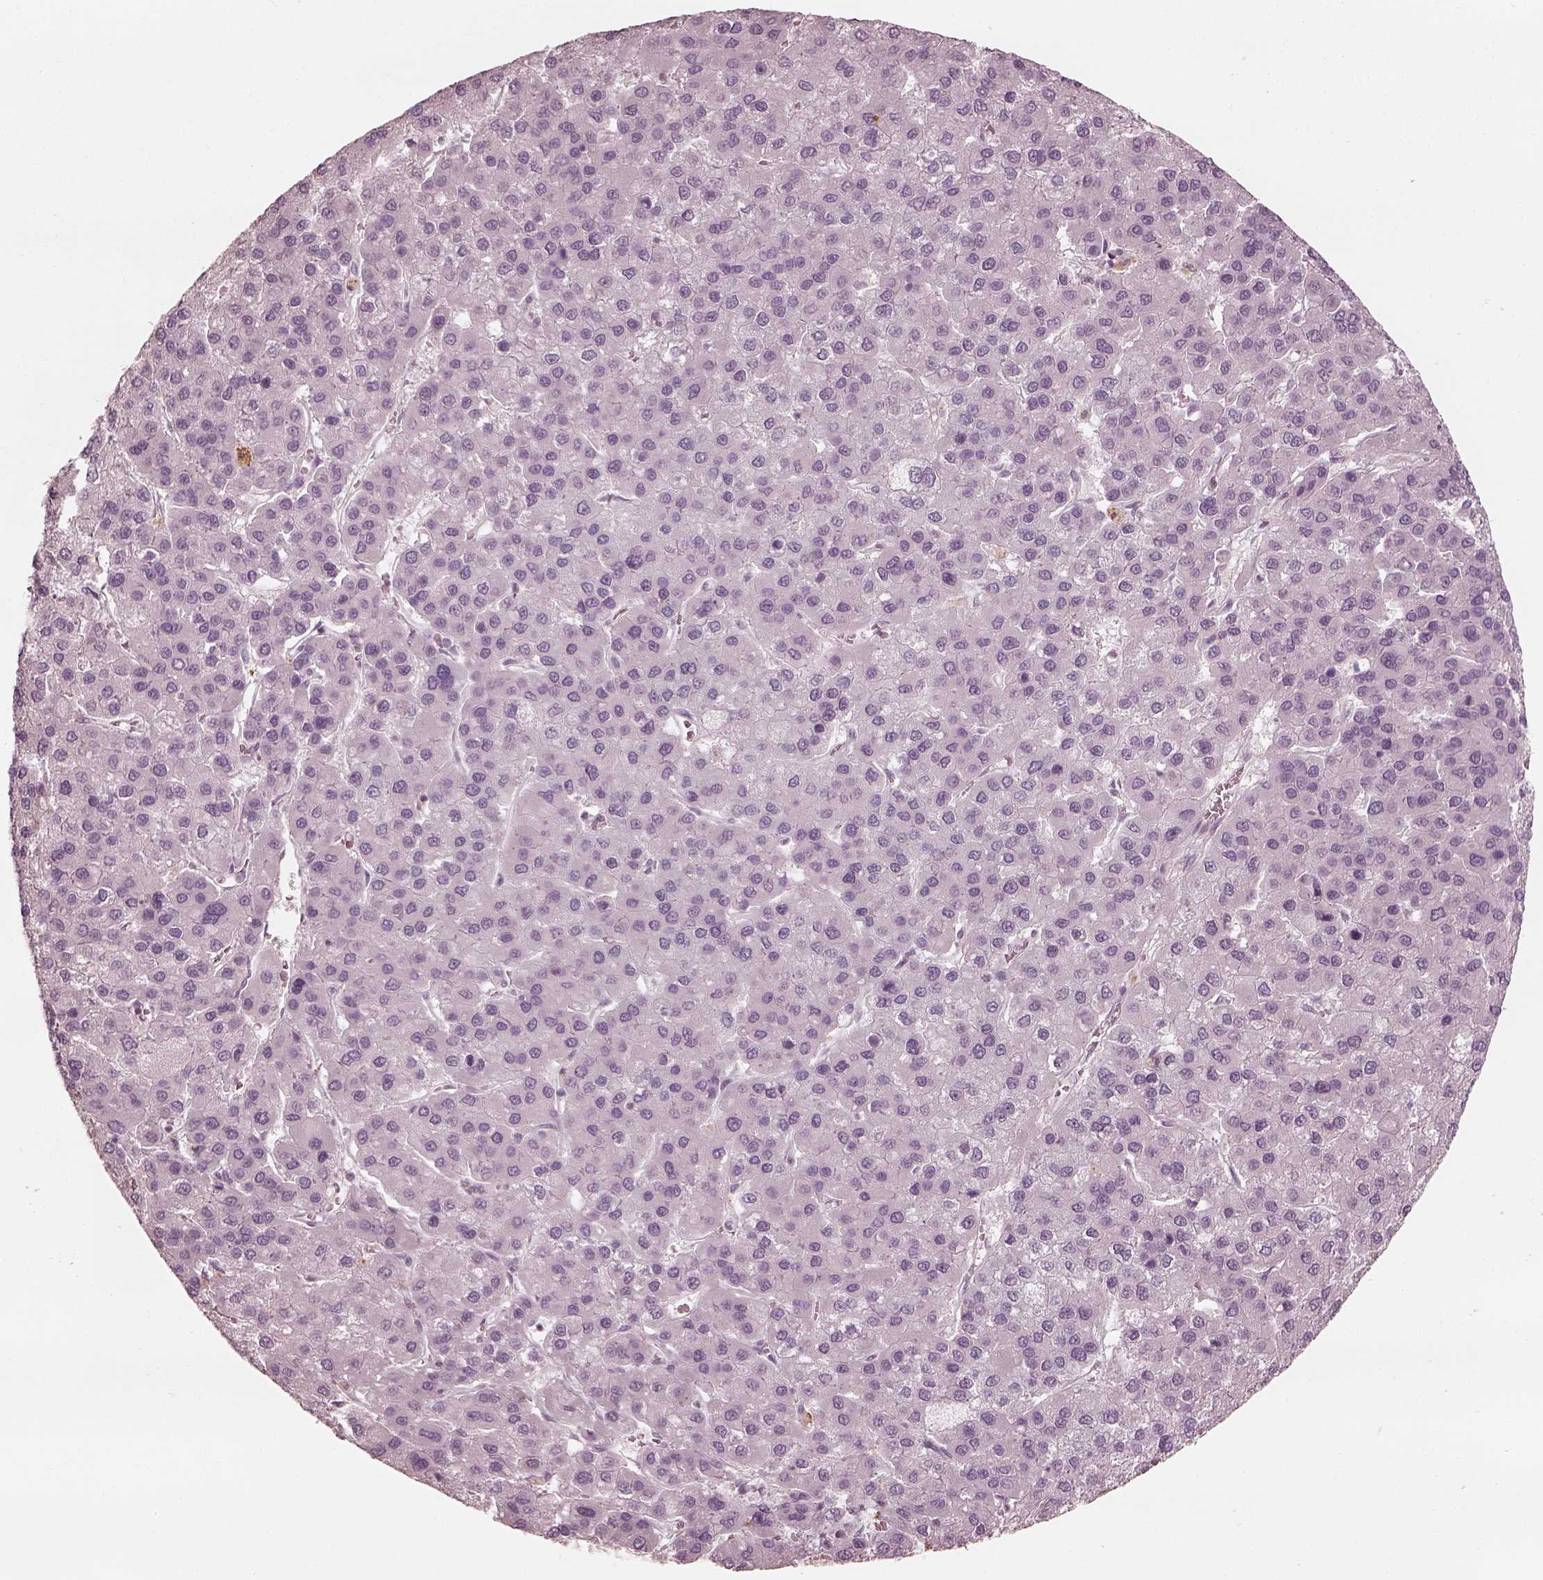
{"staining": {"intensity": "negative", "quantity": "none", "location": "none"}, "tissue": "liver cancer", "cell_type": "Tumor cells", "image_type": "cancer", "snomed": [{"axis": "morphology", "description": "Carcinoma, Hepatocellular, NOS"}, {"axis": "topography", "description": "Liver"}], "caption": "Immunohistochemistry micrograph of neoplastic tissue: human liver hepatocellular carcinoma stained with DAB (3,3'-diaminobenzidine) demonstrates no significant protein positivity in tumor cells.", "gene": "ADRB3", "patient": {"sex": "female", "age": 41}}